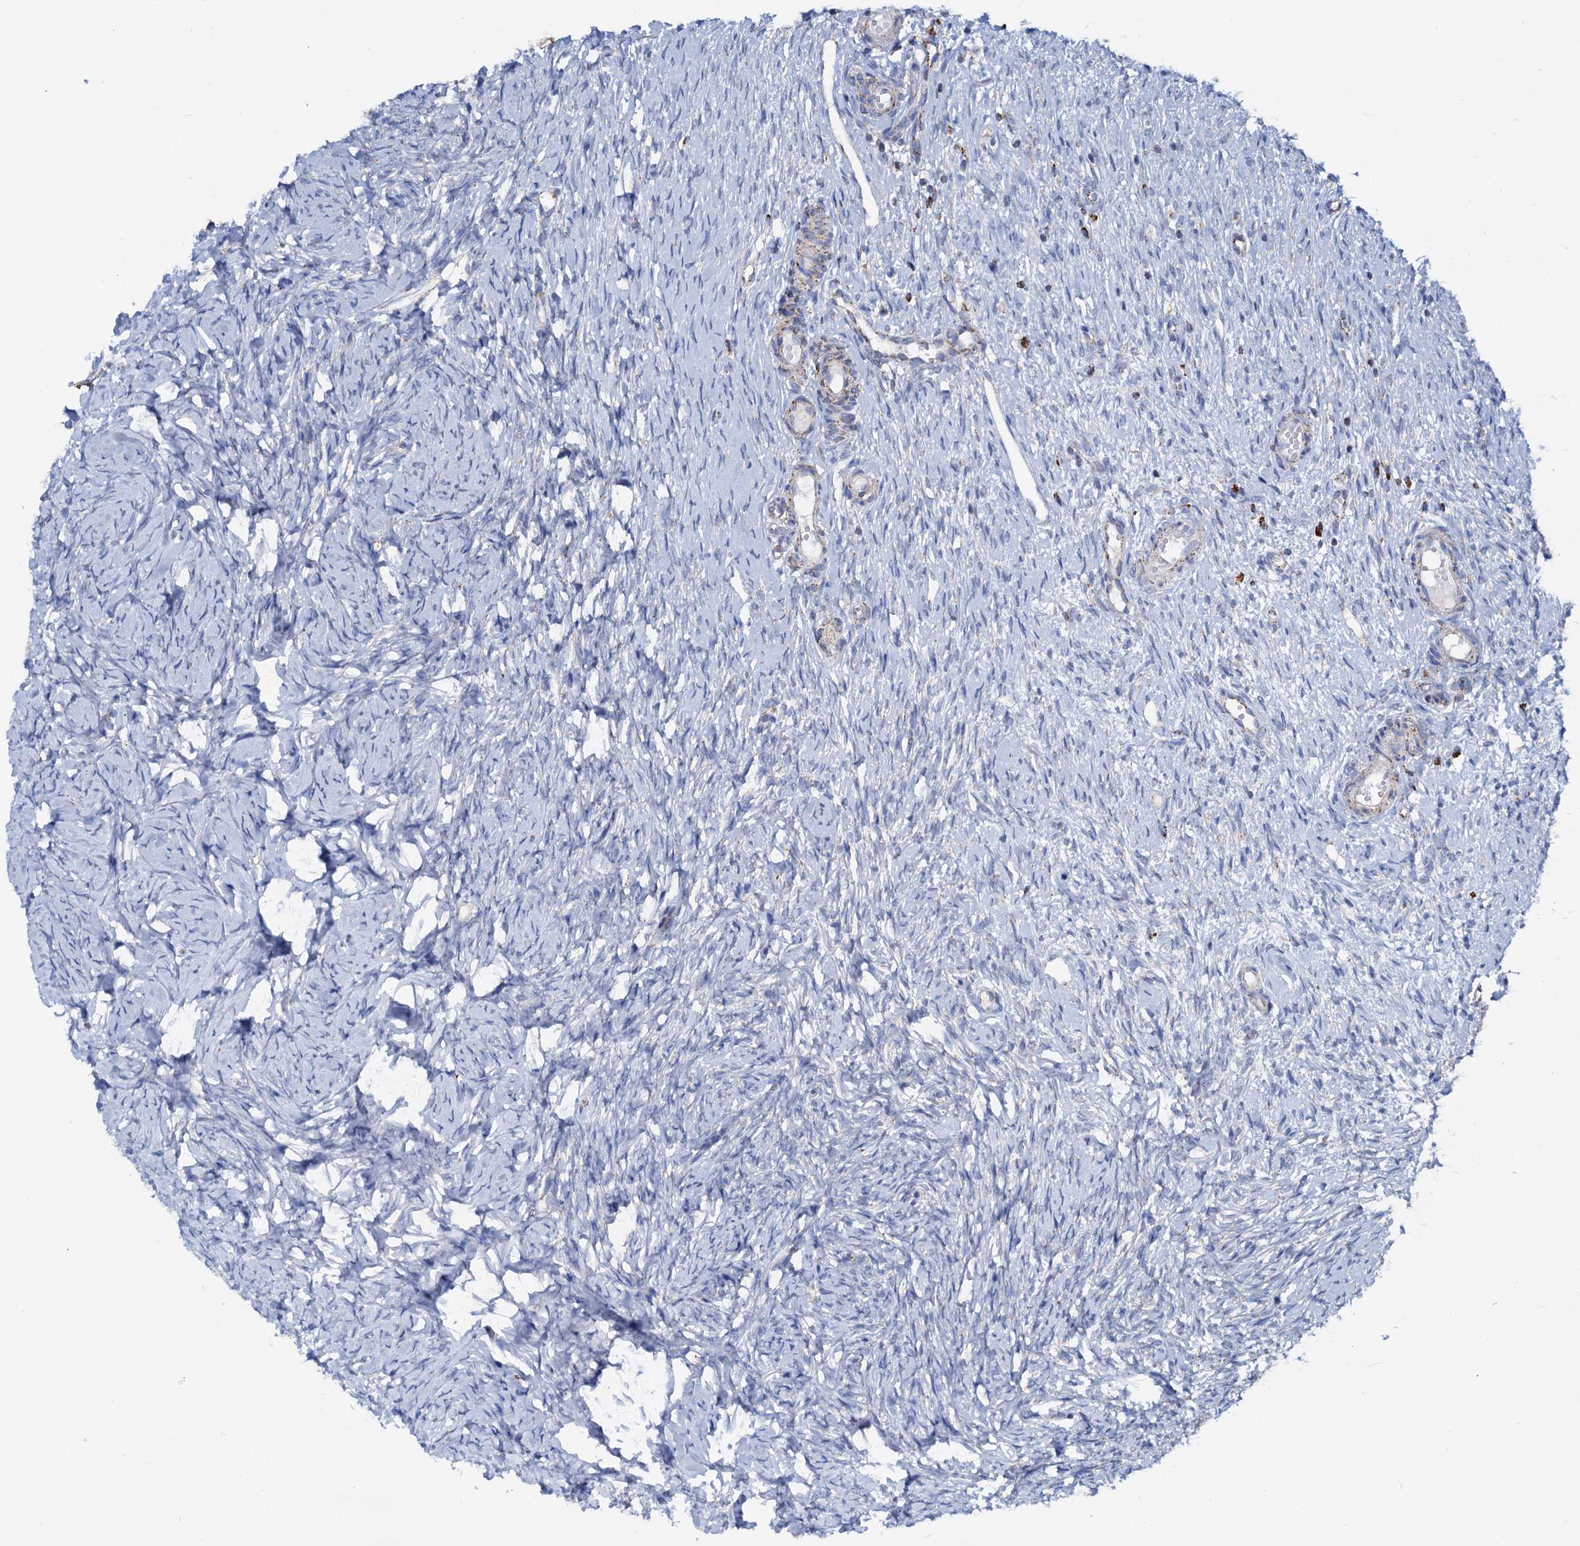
{"staining": {"intensity": "negative", "quantity": "none", "location": "none"}, "tissue": "ovary", "cell_type": "Ovarian stroma cells", "image_type": "normal", "snomed": [{"axis": "morphology", "description": "Normal tissue, NOS"}, {"axis": "topography", "description": "Ovary"}], "caption": "Ovary stained for a protein using immunohistochemistry reveals no staining ovarian stroma cells.", "gene": "C2CD3", "patient": {"sex": "female", "age": 51}}